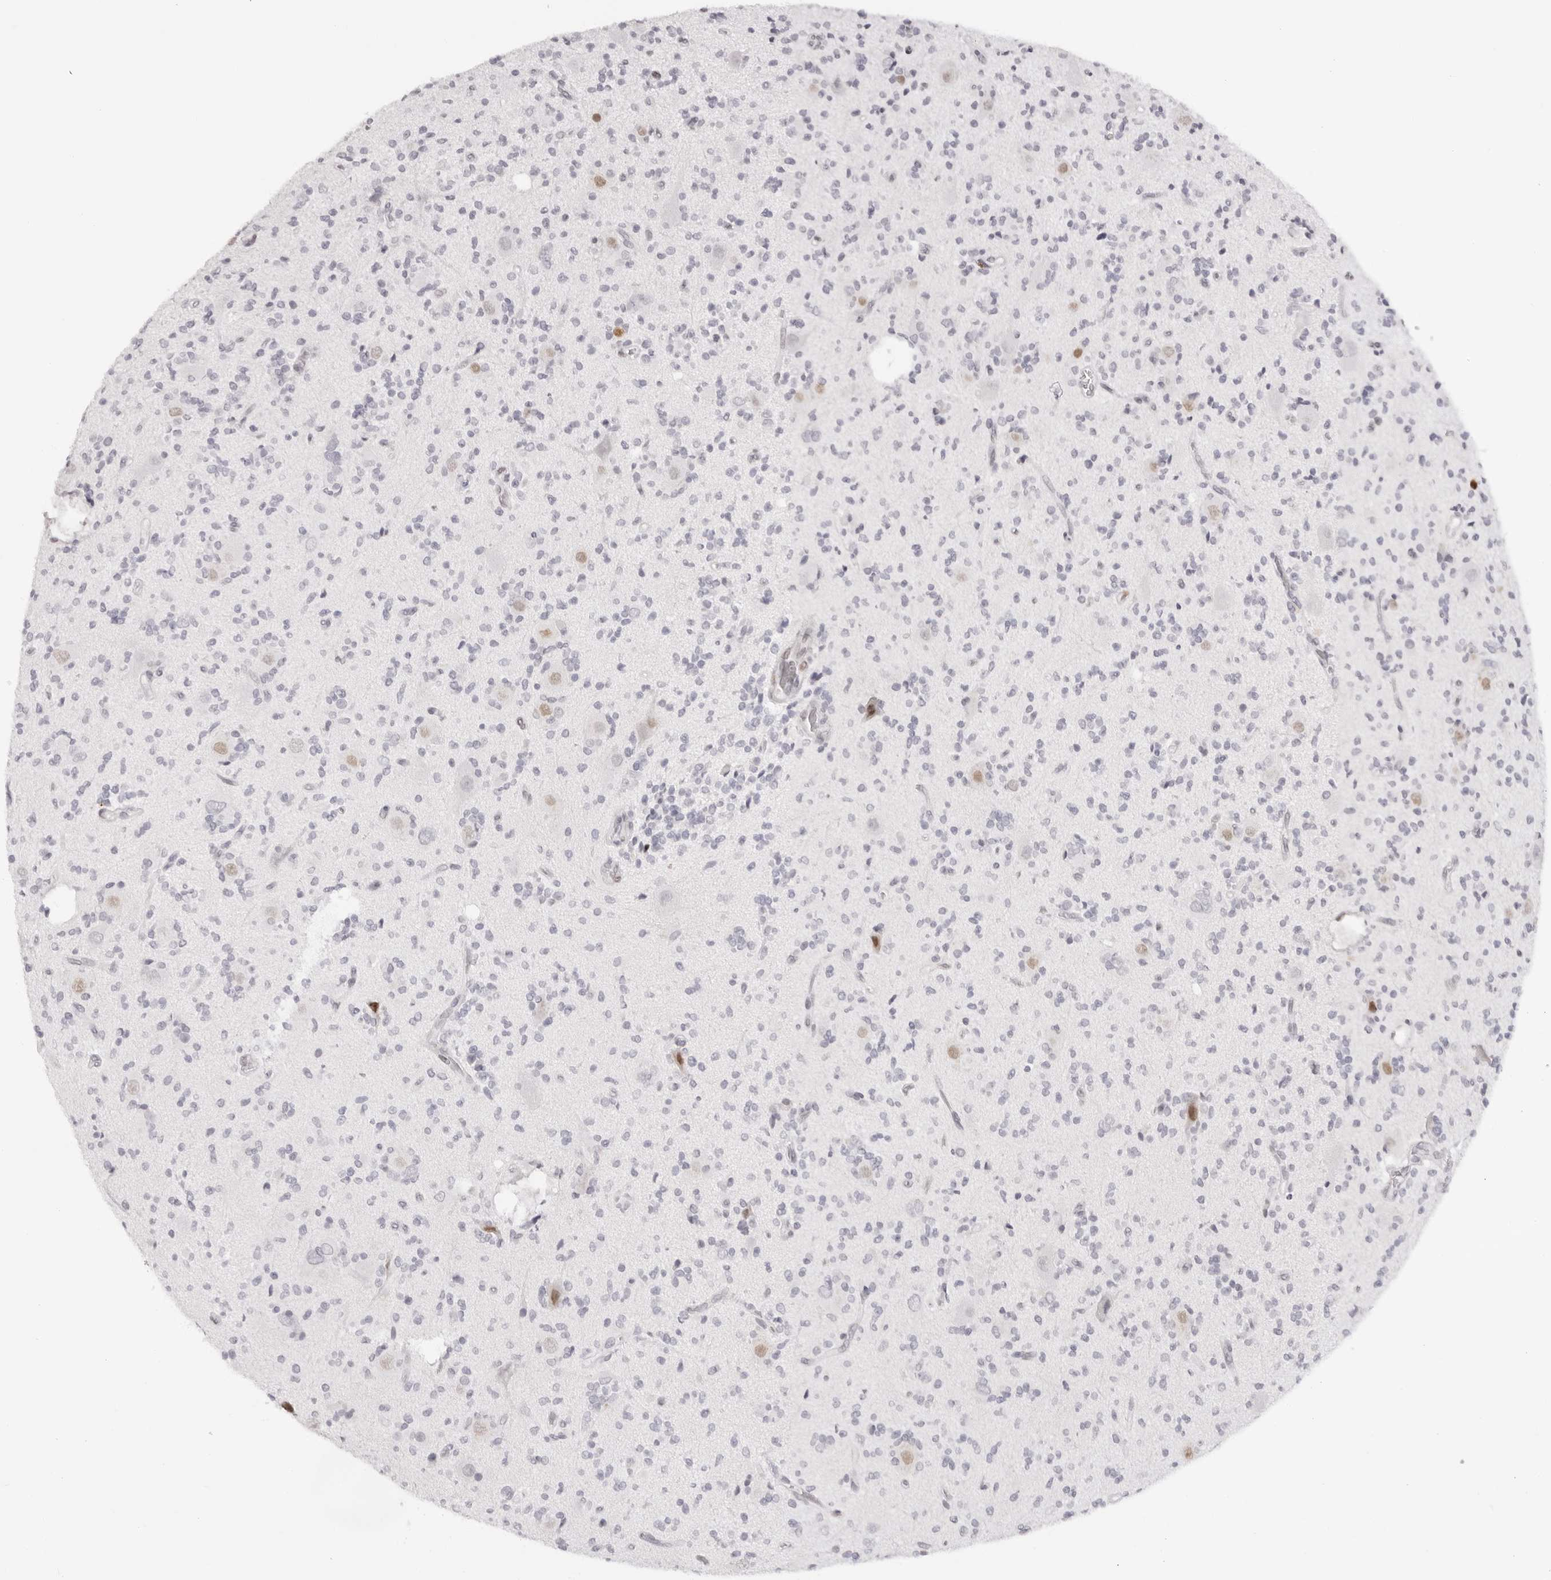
{"staining": {"intensity": "negative", "quantity": "none", "location": "none"}, "tissue": "glioma", "cell_type": "Tumor cells", "image_type": "cancer", "snomed": [{"axis": "morphology", "description": "Glioma, malignant, High grade"}, {"axis": "topography", "description": "Brain"}], "caption": "Immunohistochemical staining of malignant high-grade glioma reveals no significant positivity in tumor cells.", "gene": "MAFK", "patient": {"sex": "male", "age": 34}}